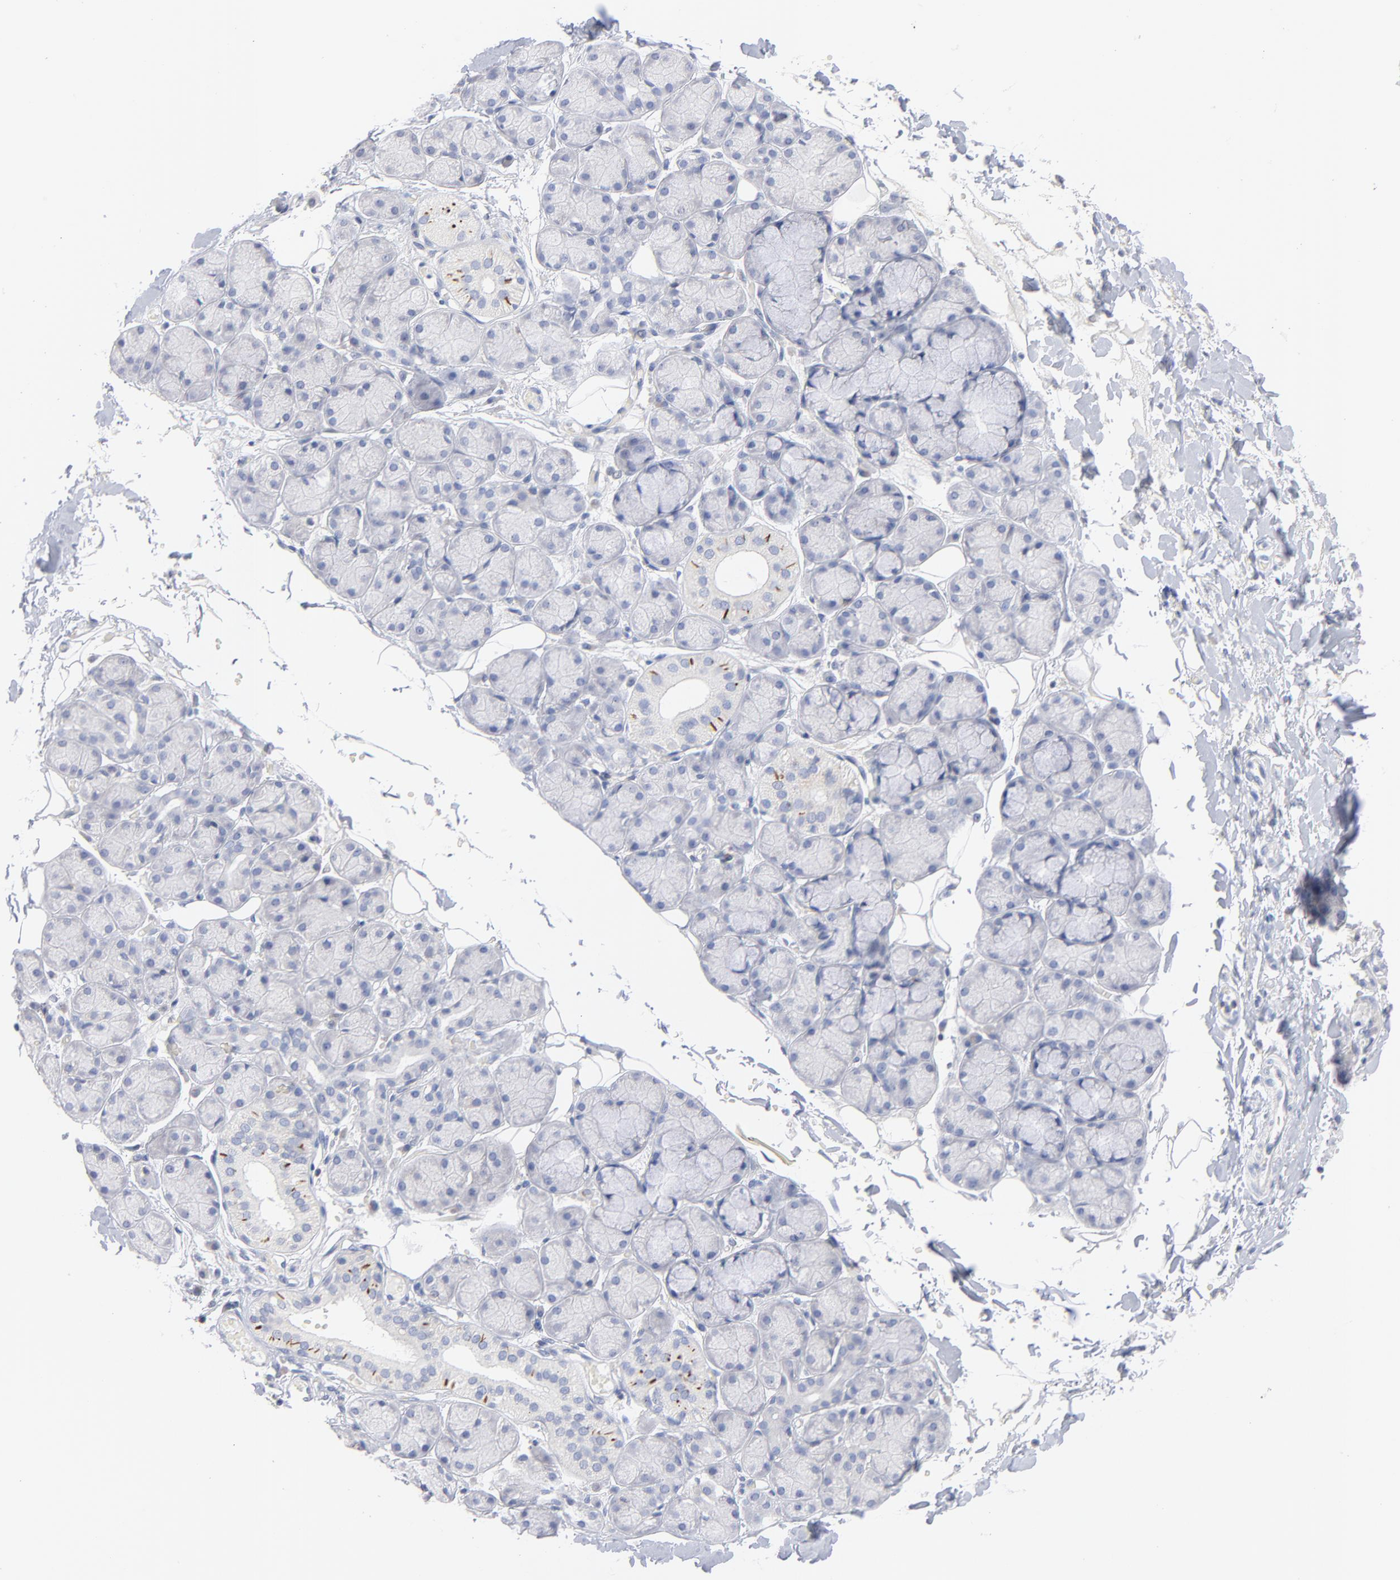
{"staining": {"intensity": "negative", "quantity": "none", "location": "none"}, "tissue": "salivary gland", "cell_type": "Glandular cells", "image_type": "normal", "snomed": [{"axis": "morphology", "description": "Normal tissue, NOS"}, {"axis": "topography", "description": "Skeletal muscle"}, {"axis": "topography", "description": "Oral tissue"}, {"axis": "topography", "description": "Salivary gland"}, {"axis": "topography", "description": "Peripheral nerve tissue"}], "caption": "High power microscopy photomicrograph of an immunohistochemistry (IHC) histopathology image of normal salivary gland, revealing no significant expression in glandular cells. (Brightfield microscopy of DAB immunohistochemistry at high magnification).", "gene": "SEPTIN11", "patient": {"sex": "male", "age": 54}}